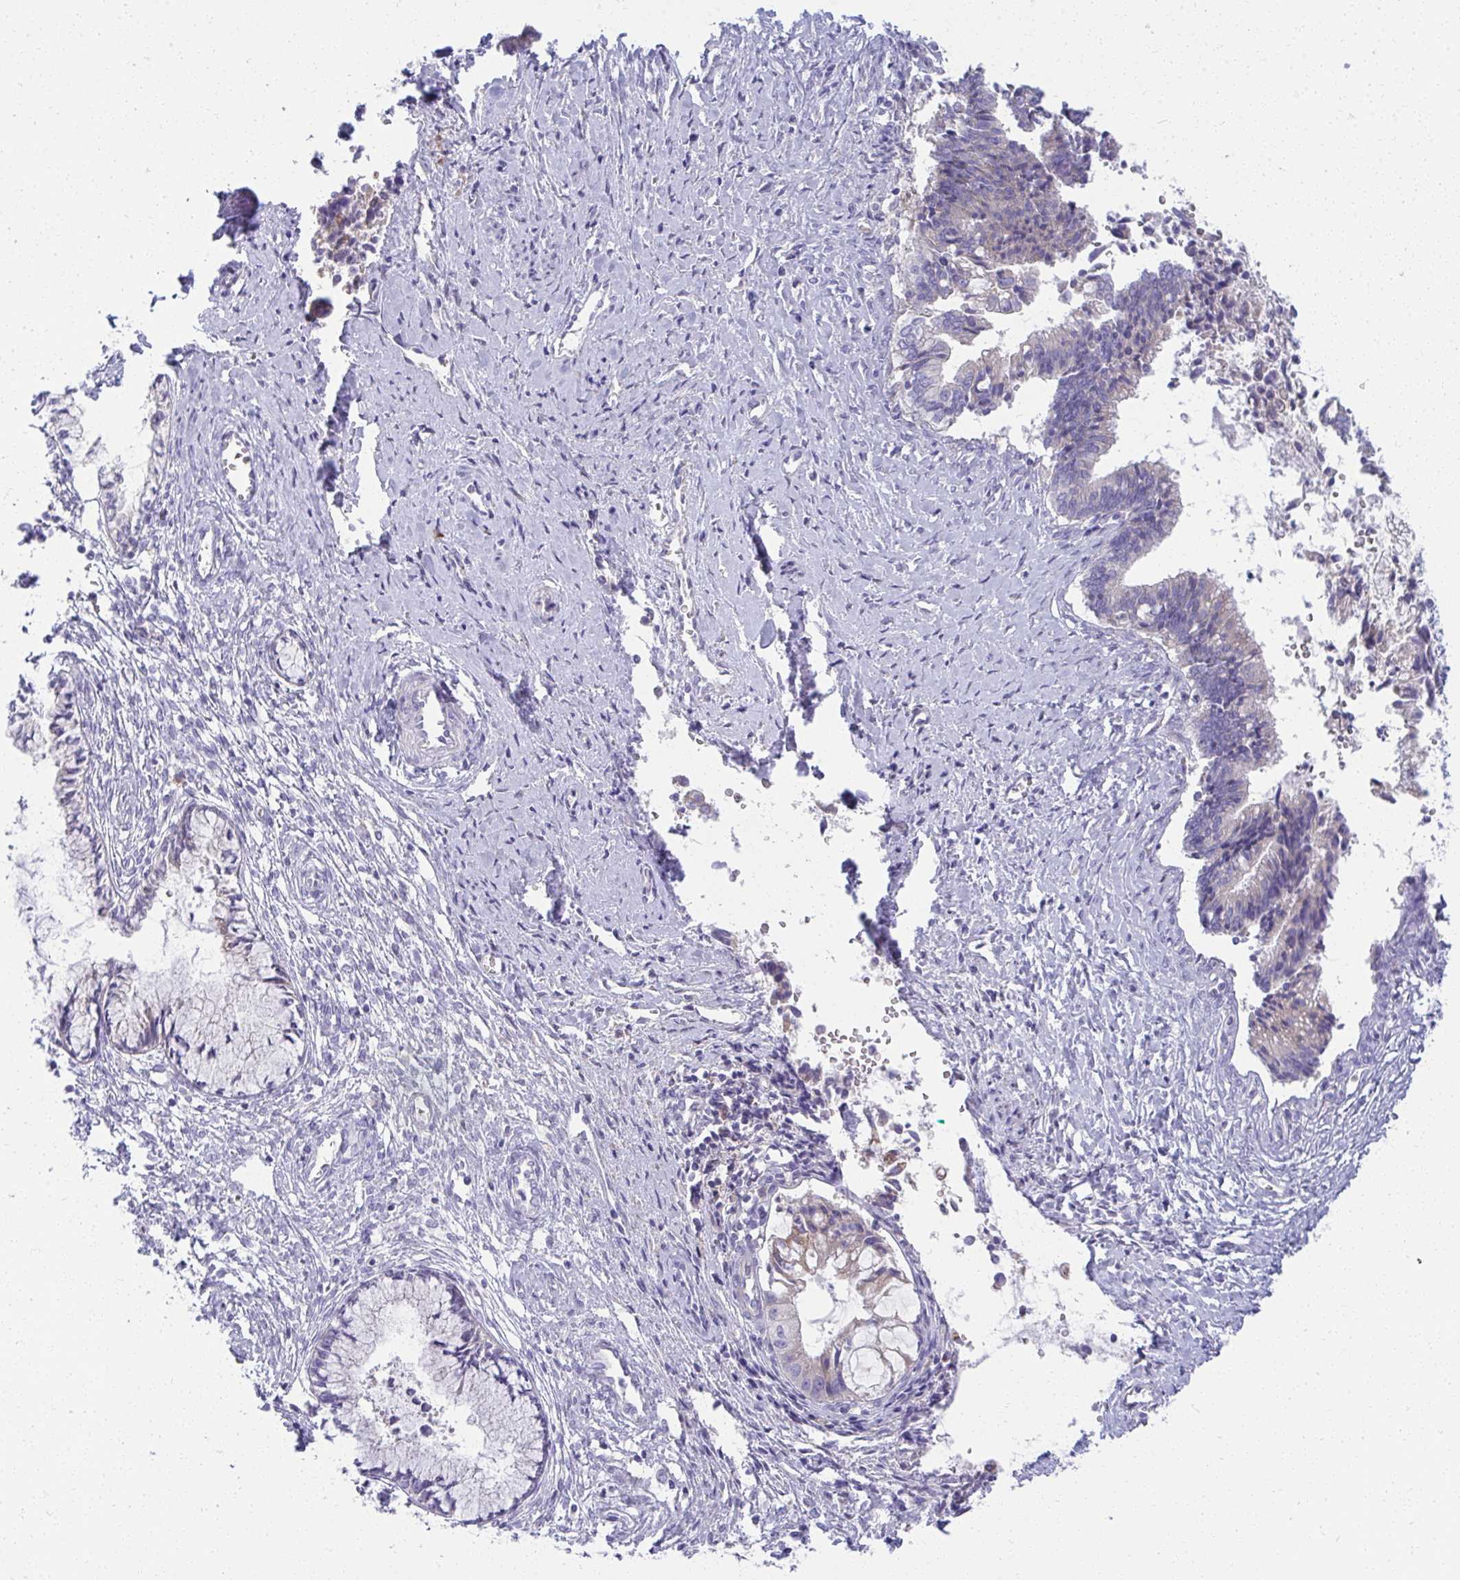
{"staining": {"intensity": "negative", "quantity": "none", "location": "none"}, "tissue": "cervical cancer", "cell_type": "Tumor cells", "image_type": "cancer", "snomed": [{"axis": "morphology", "description": "Adenocarcinoma, NOS"}, {"axis": "topography", "description": "Cervix"}], "caption": "An image of human cervical cancer is negative for staining in tumor cells. (Stains: DAB immunohistochemistry (IHC) with hematoxylin counter stain, Microscopy: brightfield microscopy at high magnification).", "gene": "FASLG", "patient": {"sex": "female", "age": 44}}